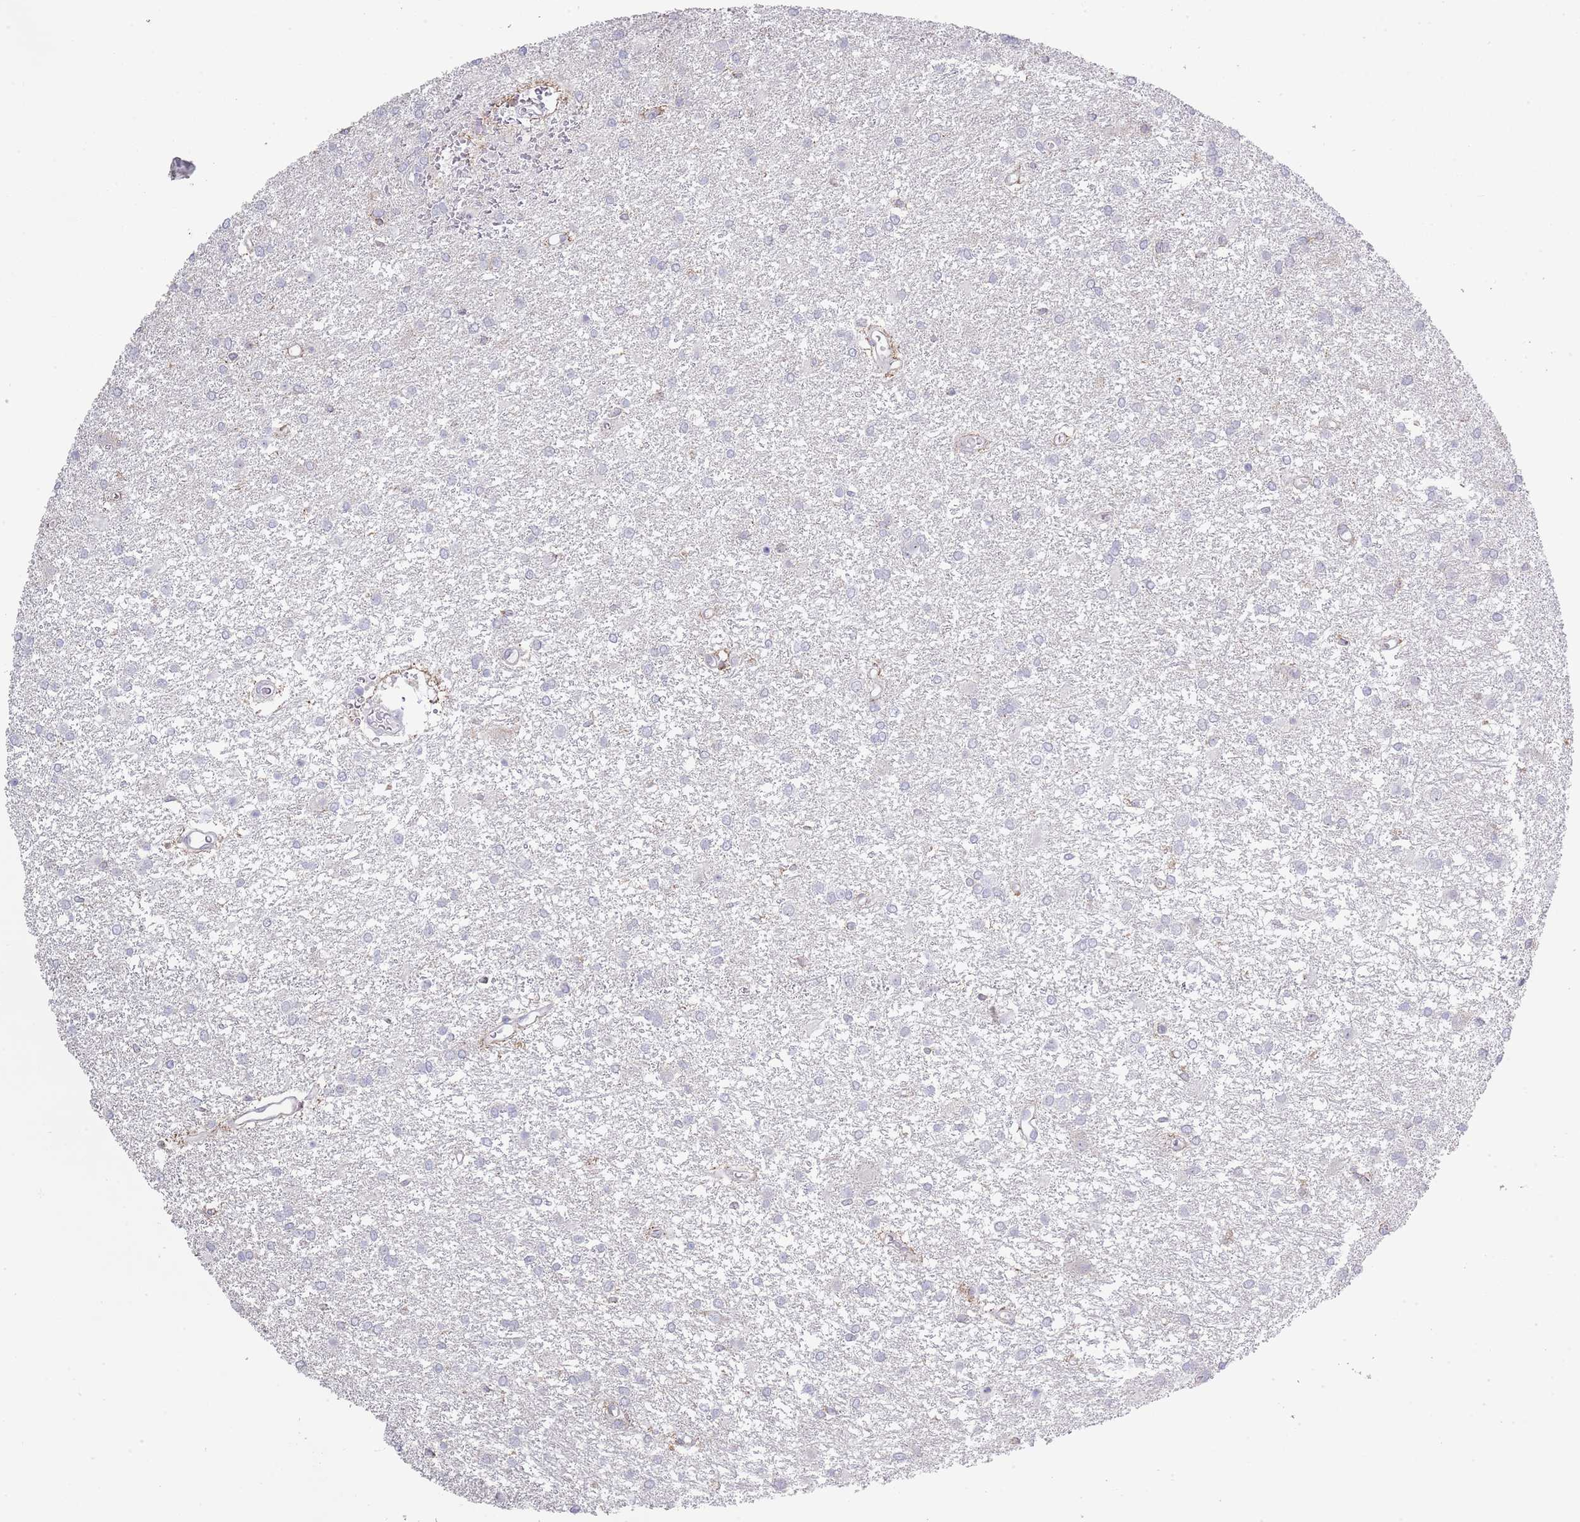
{"staining": {"intensity": "negative", "quantity": "none", "location": "none"}, "tissue": "glioma", "cell_type": "Tumor cells", "image_type": "cancer", "snomed": [{"axis": "morphology", "description": "Glioma, malignant, High grade"}, {"axis": "topography", "description": "Brain"}], "caption": "Immunohistochemical staining of malignant glioma (high-grade) demonstrates no significant positivity in tumor cells.", "gene": "LPXN", "patient": {"sex": "female", "age": 50}}